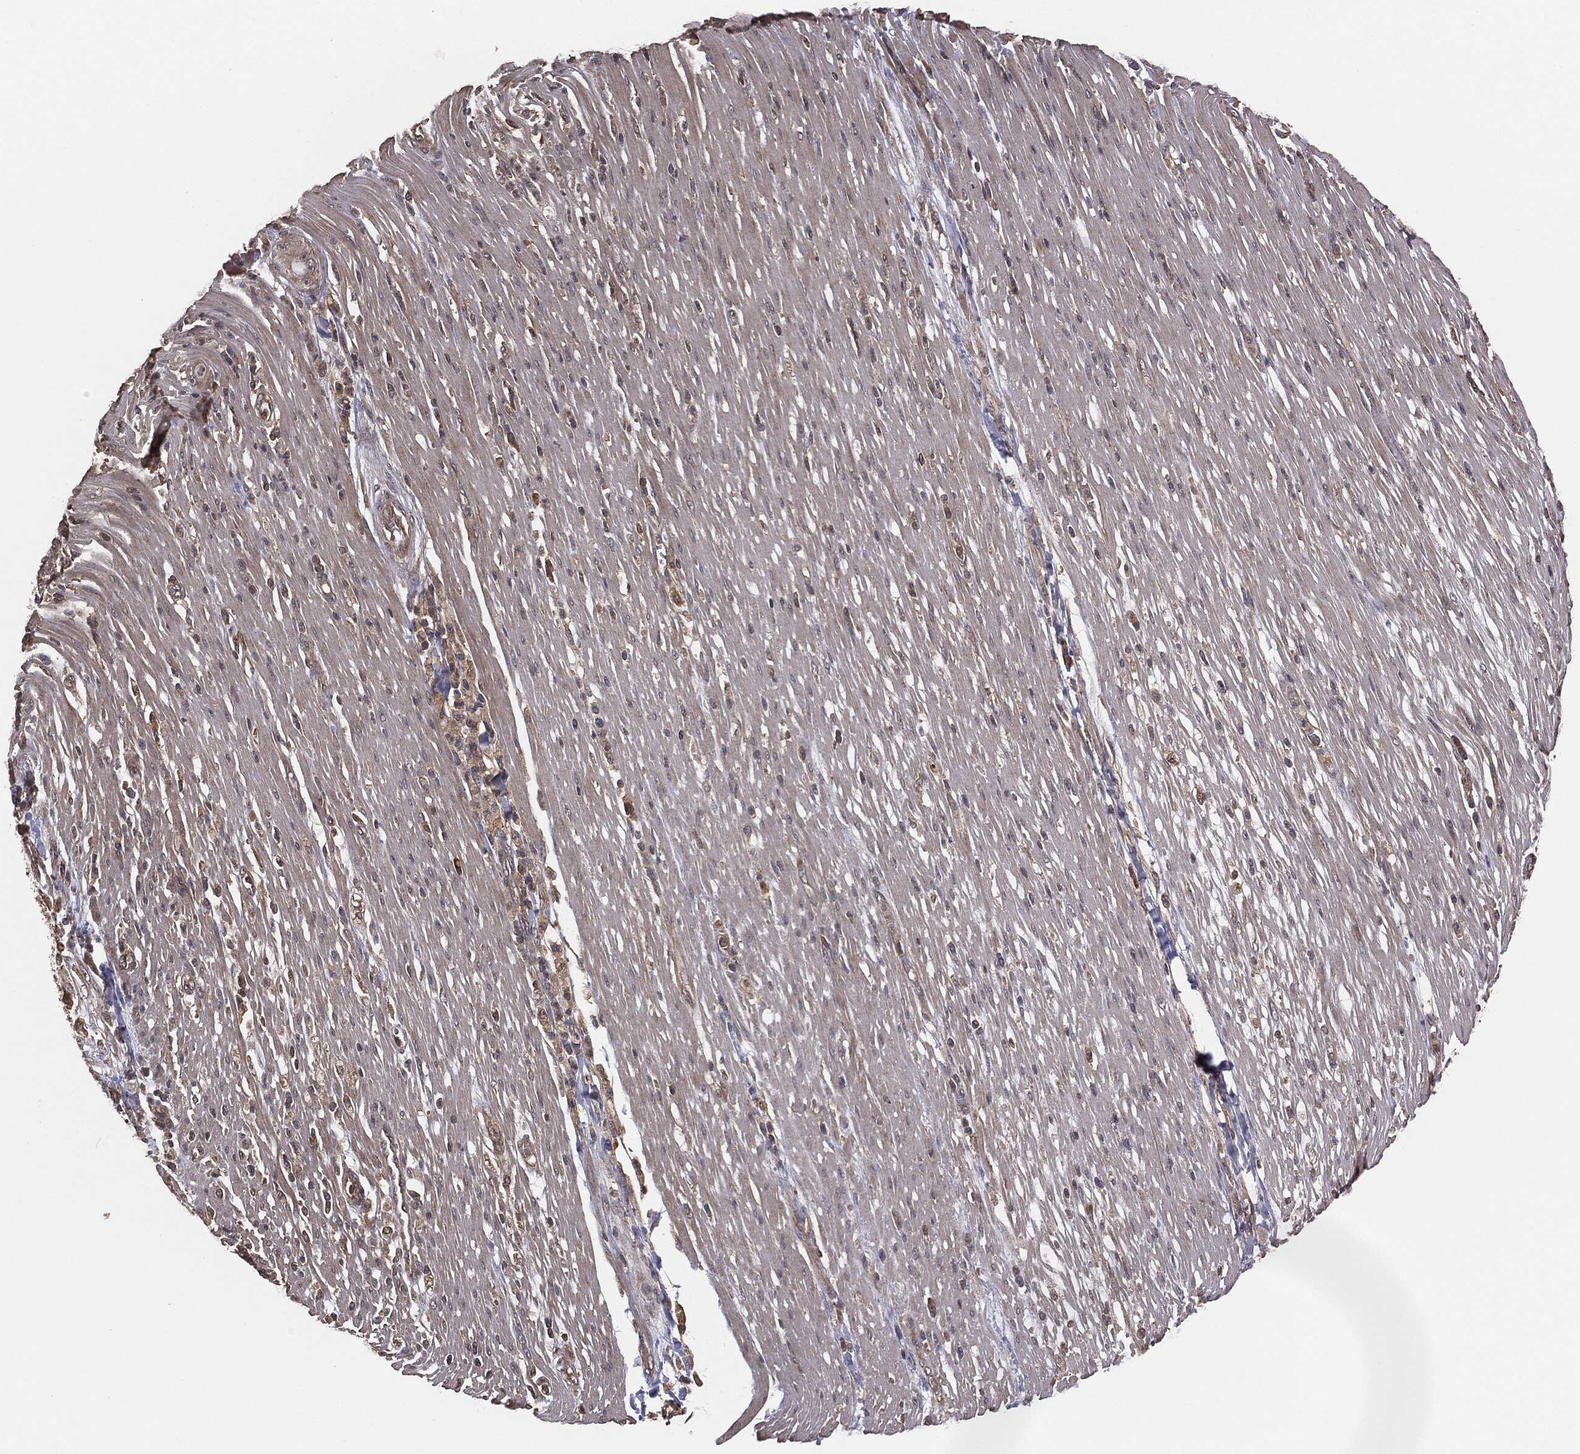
{"staining": {"intensity": "negative", "quantity": "none", "location": "none"}, "tissue": "pancreatic cancer", "cell_type": "Tumor cells", "image_type": "cancer", "snomed": [{"axis": "morphology", "description": "Adenocarcinoma, NOS"}, {"axis": "topography", "description": "Pancreas"}], "caption": "Tumor cells show no significant protein staining in pancreatic cancer (adenocarcinoma).", "gene": "ERBIN", "patient": {"sex": "male", "age": 71}}